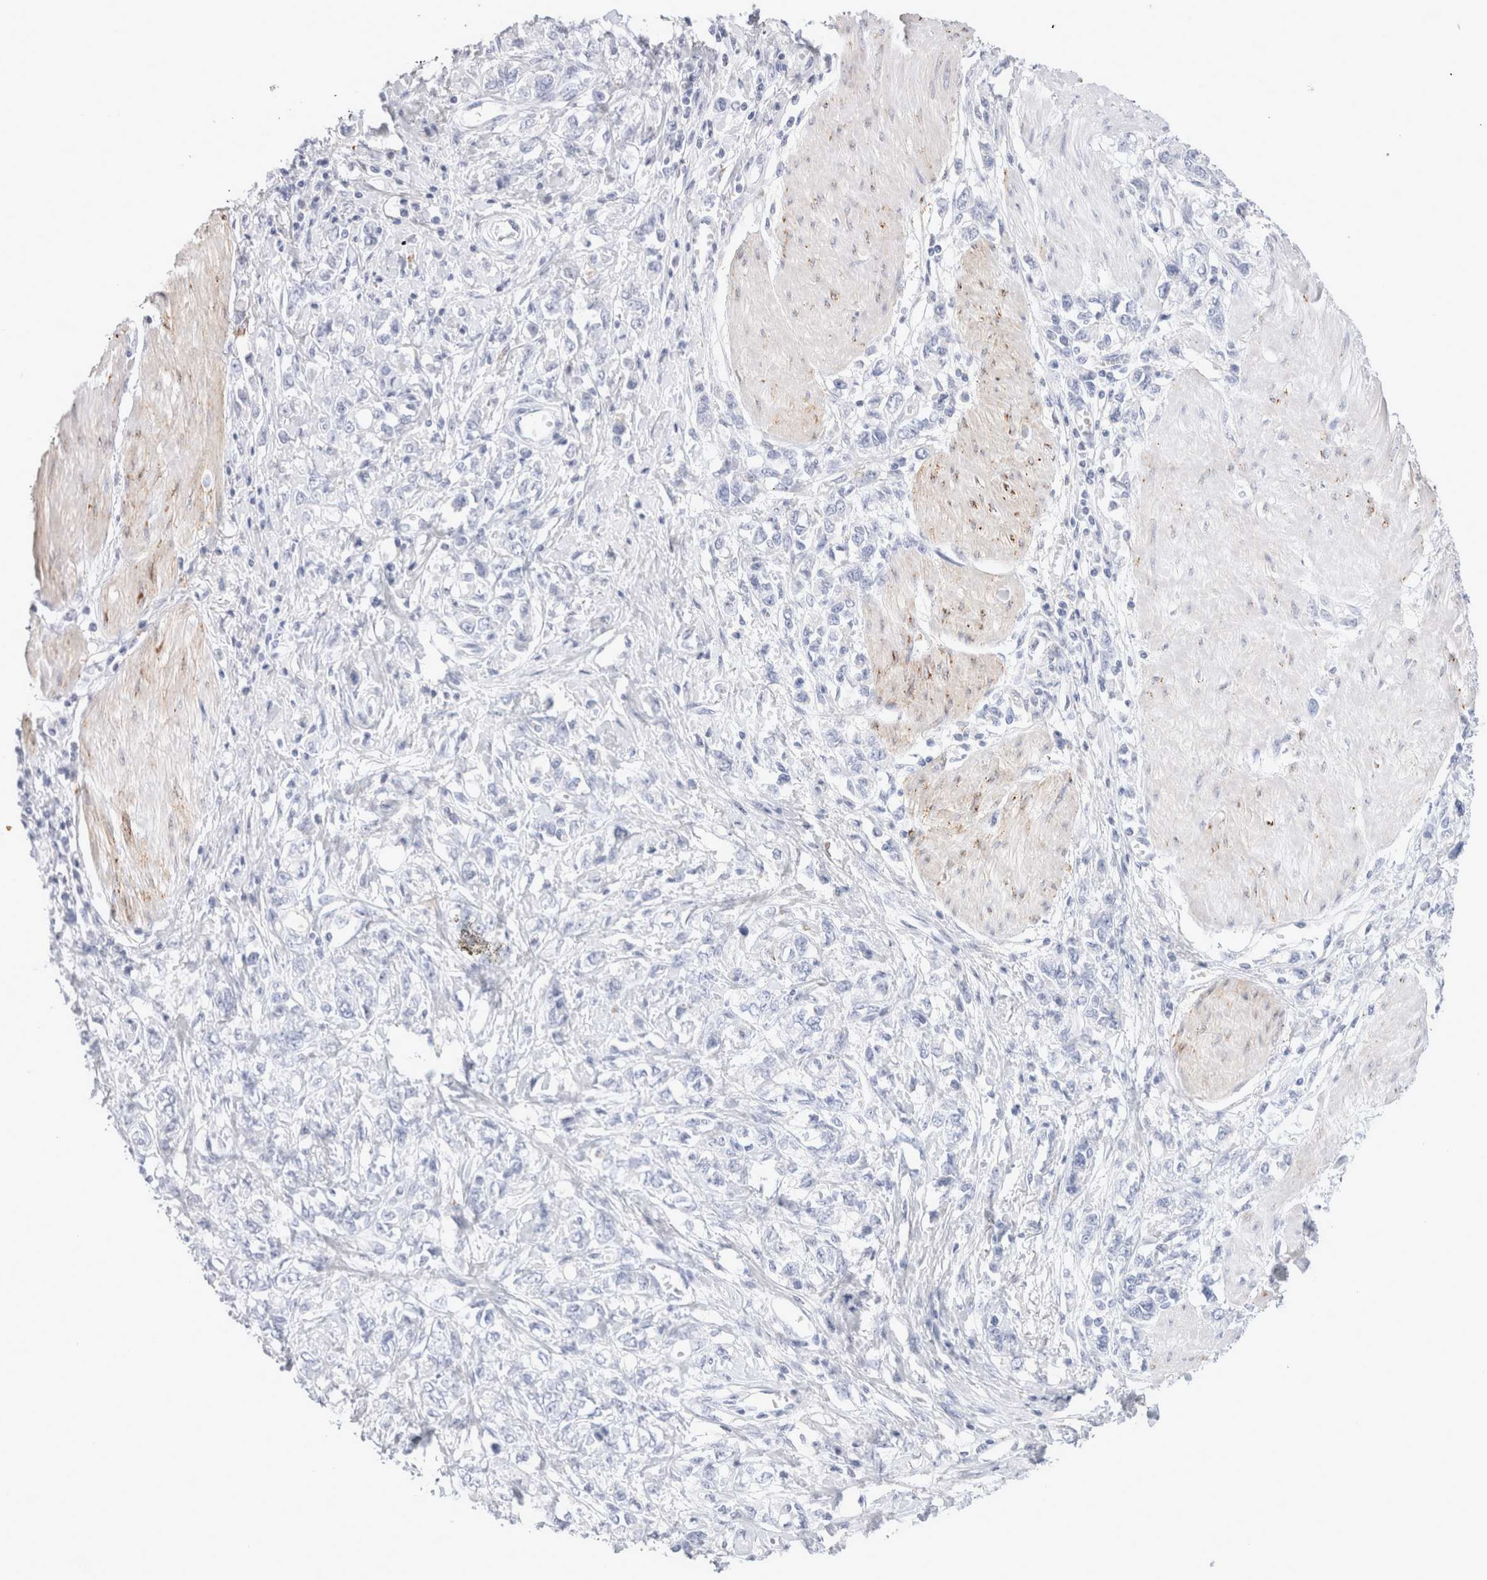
{"staining": {"intensity": "negative", "quantity": "none", "location": "none"}, "tissue": "stomach cancer", "cell_type": "Tumor cells", "image_type": "cancer", "snomed": [{"axis": "morphology", "description": "Adenocarcinoma, NOS"}, {"axis": "topography", "description": "Stomach"}], "caption": "Immunohistochemical staining of stomach adenocarcinoma demonstrates no significant staining in tumor cells.", "gene": "MUC15", "patient": {"sex": "female", "age": 76}}